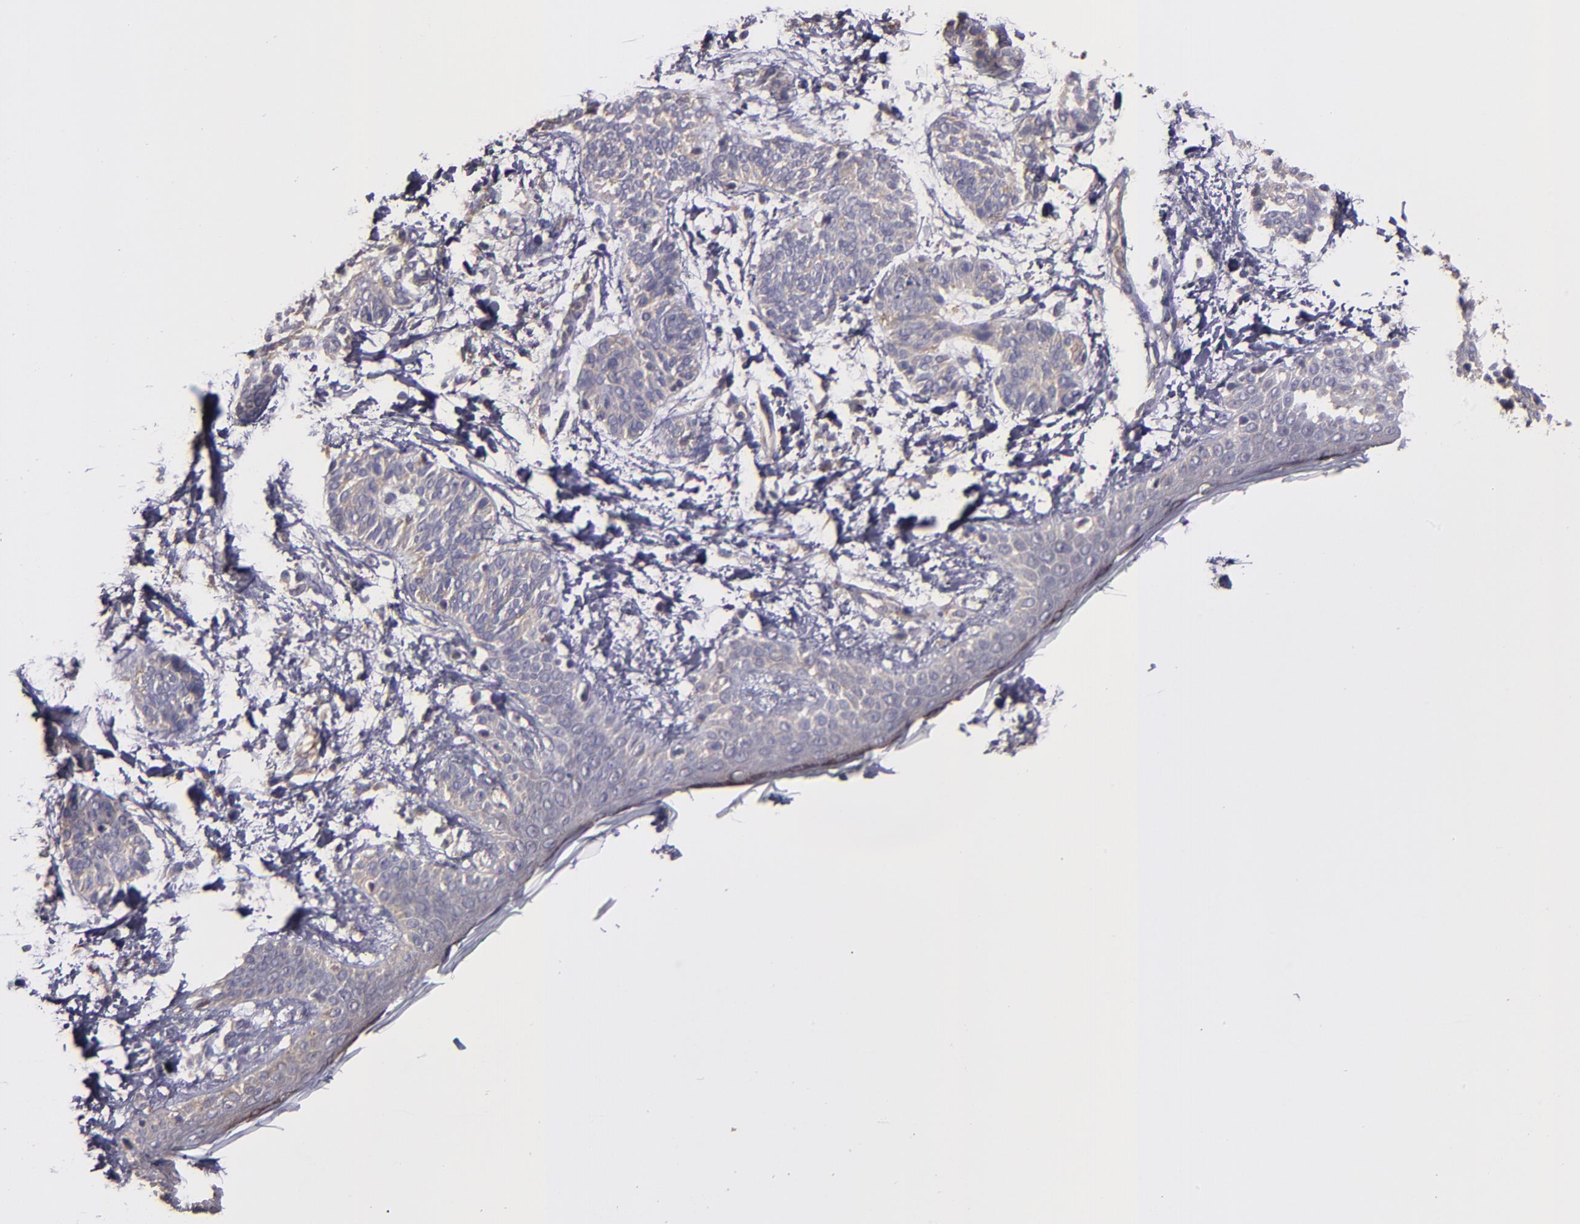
{"staining": {"intensity": "weak", "quantity": "25%-75%", "location": "cytoplasmic/membranous"}, "tissue": "skin cancer", "cell_type": "Tumor cells", "image_type": "cancer", "snomed": [{"axis": "morphology", "description": "Normal tissue, NOS"}, {"axis": "morphology", "description": "Basal cell carcinoma"}, {"axis": "topography", "description": "Skin"}], "caption": "This photomicrograph shows immunohistochemistry staining of human skin cancer, with low weak cytoplasmic/membranous positivity in approximately 25%-75% of tumor cells.", "gene": "CARS1", "patient": {"sex": "male", "age": 63}}